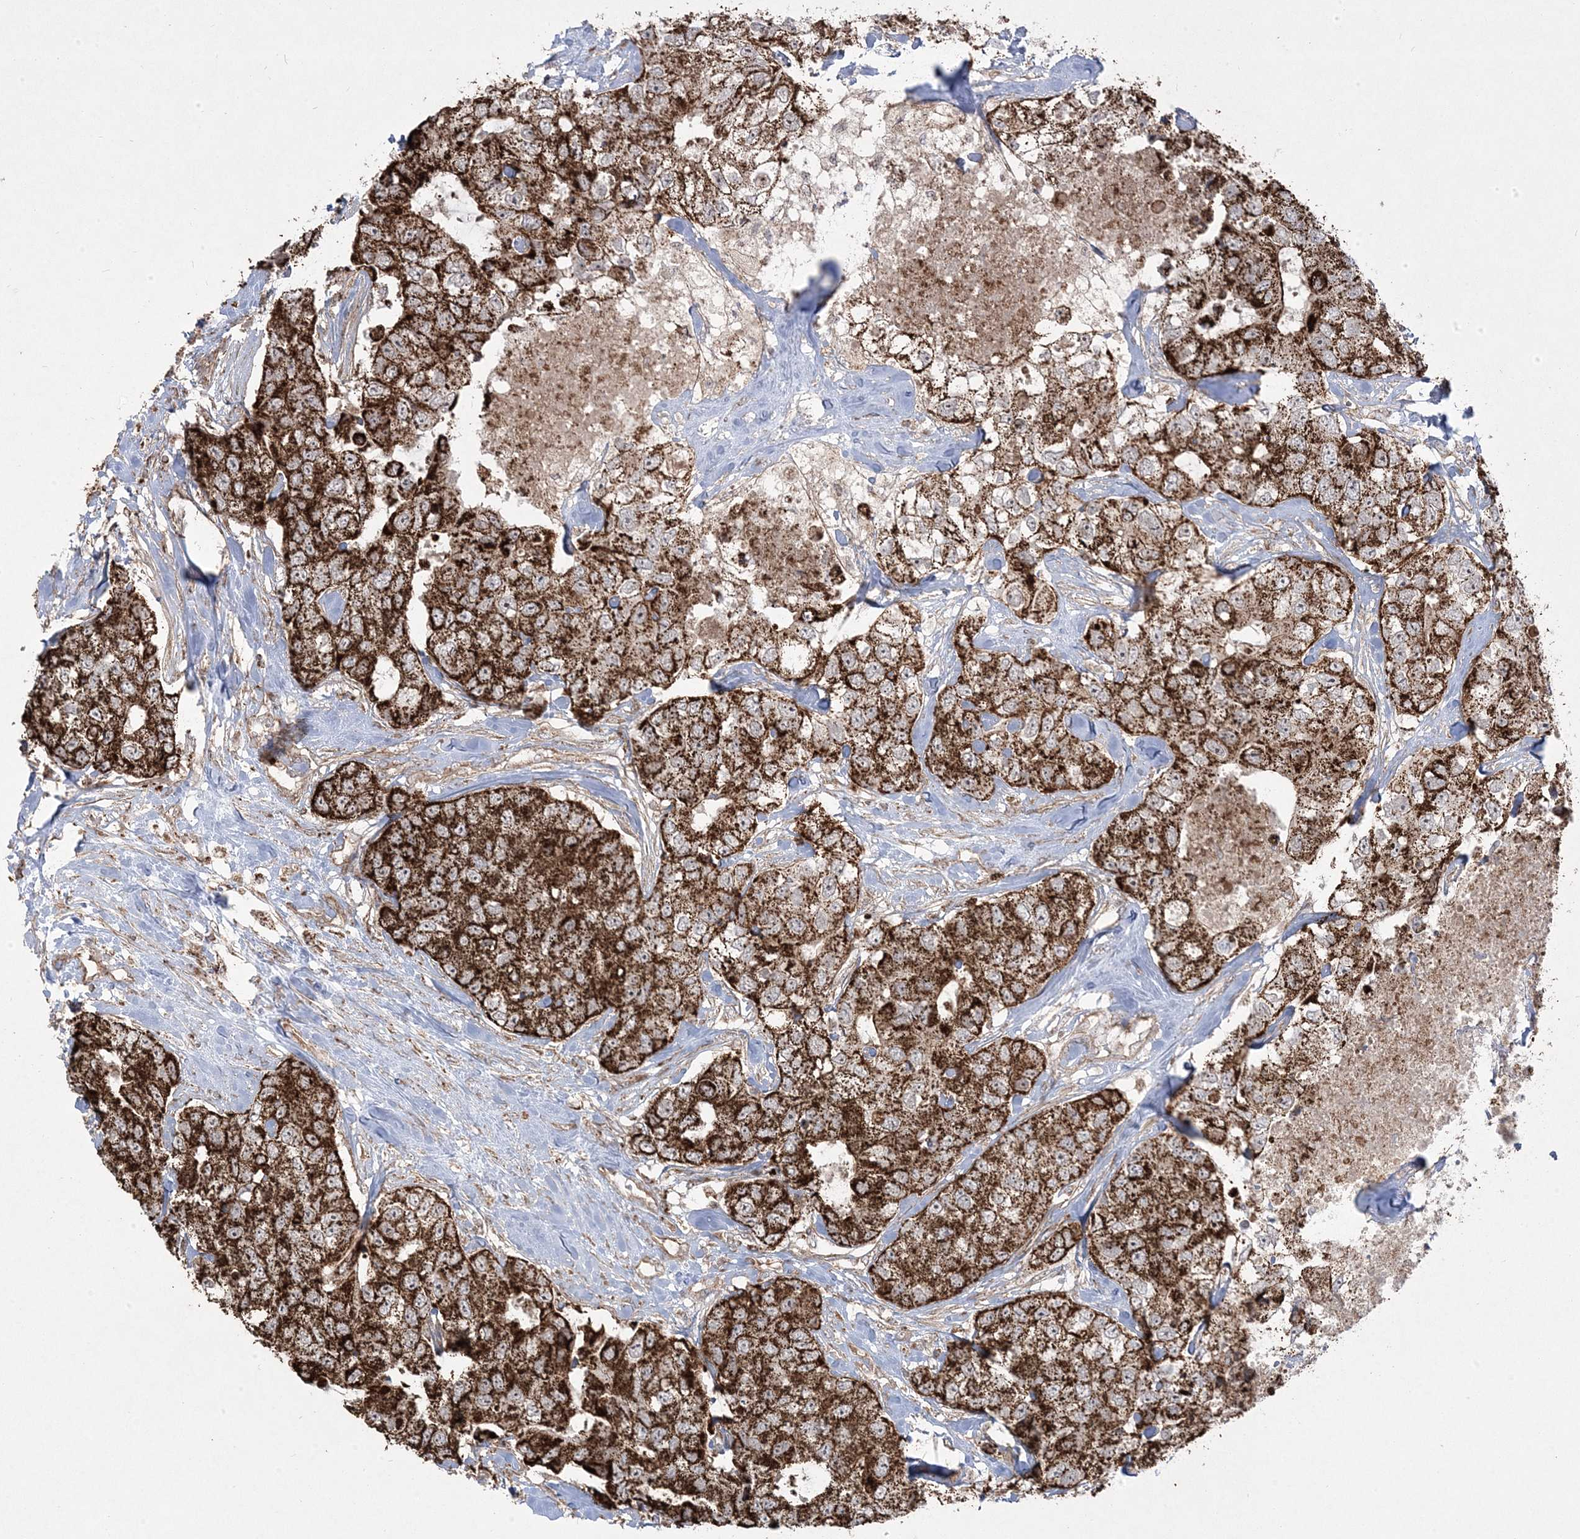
{"staining": {"intensity": "strong", "quantity": ">75%", "location": "cytoplasmic/membranous"}, "tissue": "breast cancer", "cell_type": "Tumor cells", "image_type": "cancer", "snomed": [{"axis": "morphology", "description": "Duct carcinoma"}, {"axis": "topography", "description": "Breast"}], "caption": "Strong cytoplasmic/membranous staining is present in approximately >75% of tumor cells in breast cancer (invasive ductal carcinoma).", "gene": "CLUAP1", "patient": {"sex": "female", "age": 62}}